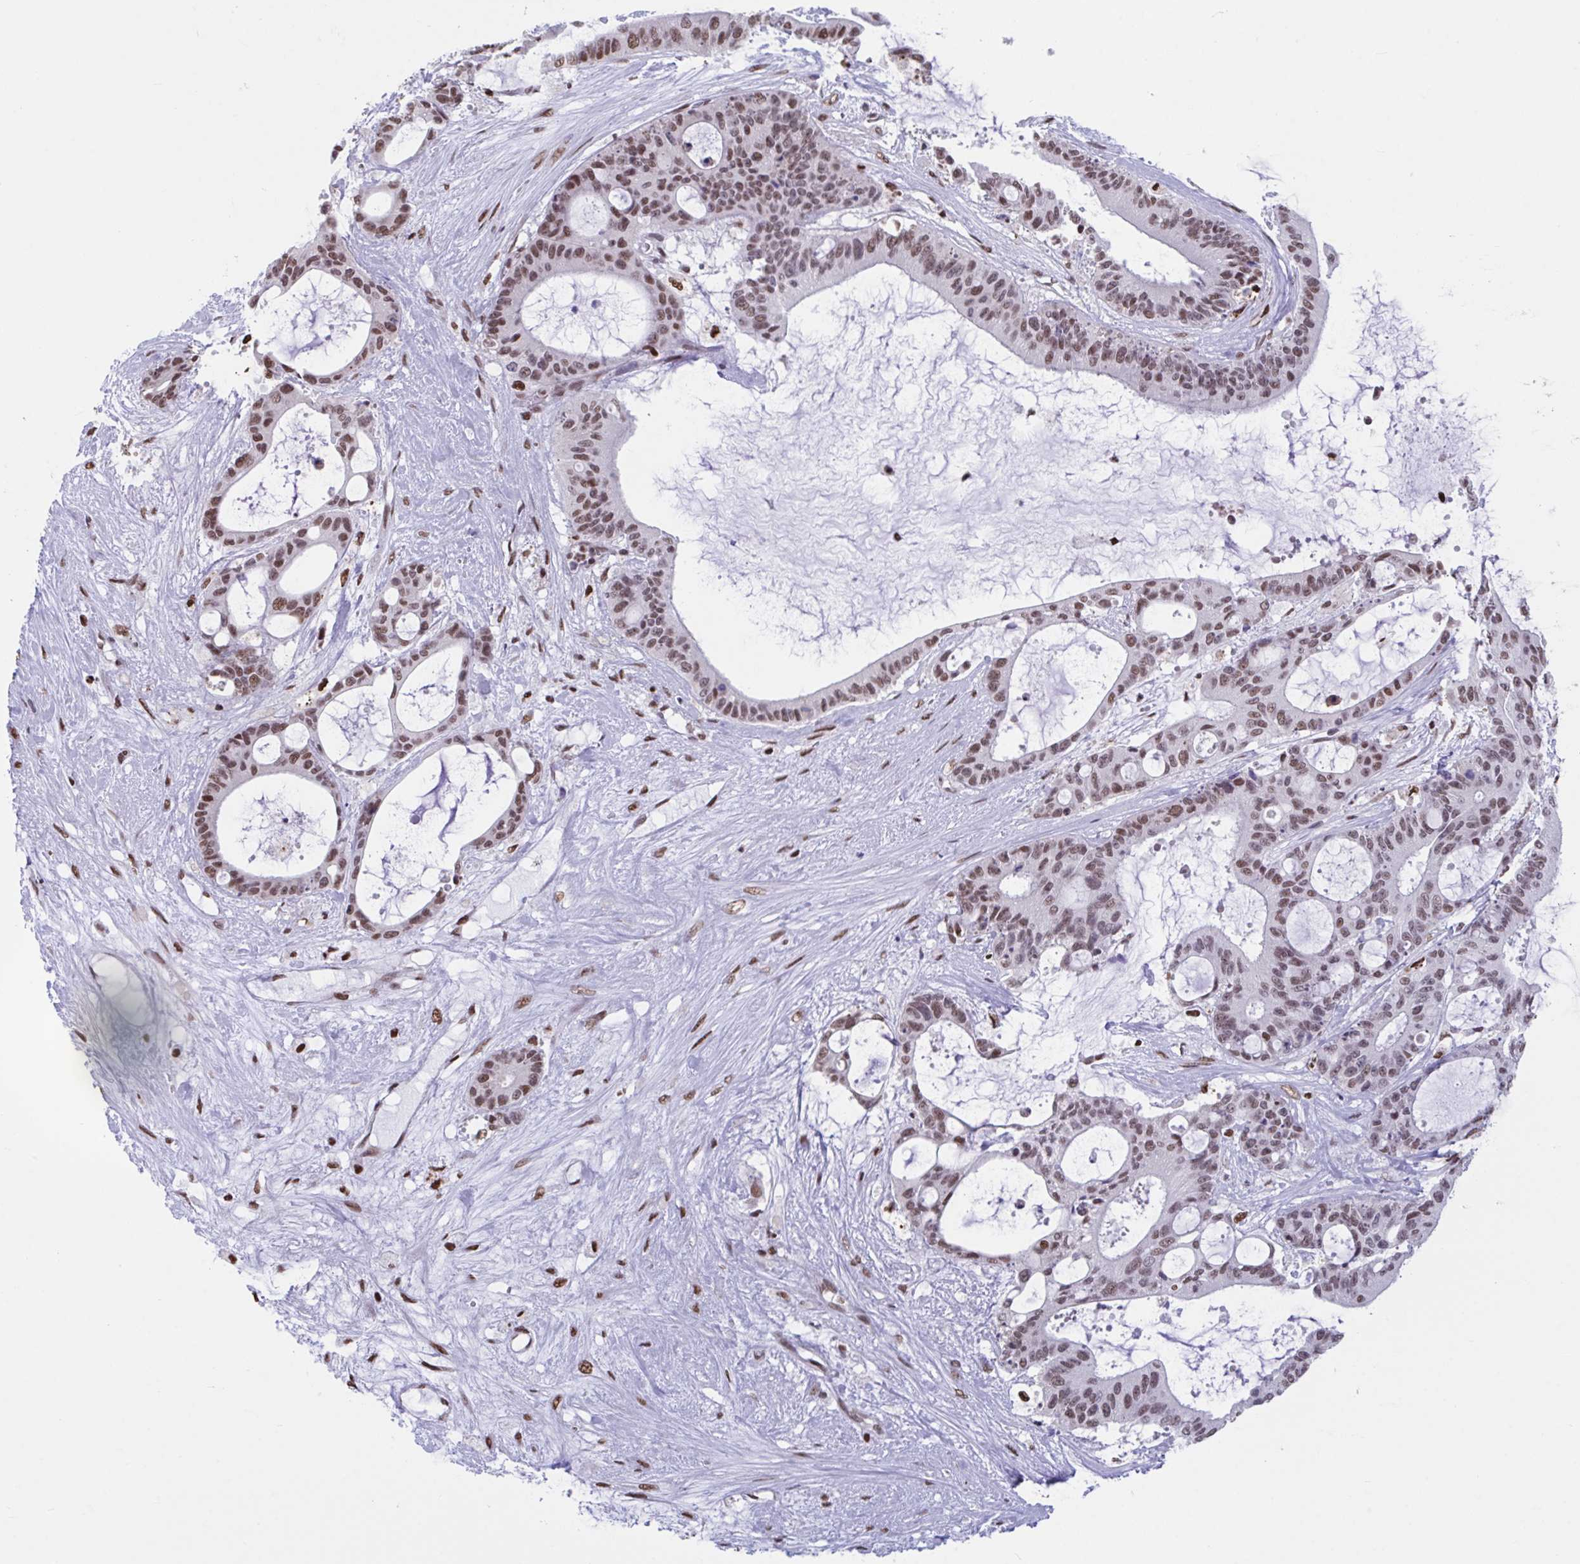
{"staining": {"intensity": "moderate", "quantity": ">75%", "location": "nuclear"}, "tissue": "liver cancer", "cell_type": "Tumor cells", "image_type": "cancer", "snomed": [{"axis": "morphology", "description": "Normal tissue, NOS"}, {"axis": "morphology", "description": "Cholangiocarcinoma"}, {"axis": "topography", "description": "Liver"}, {"axis": "topography", "description": "Peripheral nerve tissue"}], "caption": "The micrograph reveals a brown stain indicating the presence of a protein in the nuclear of tumor cells in liver cholangiocarcinoma. Nuclei are stained in blue.", "gene": "HNRNPDL", "patient": {"sex": "female", "age": 73}}